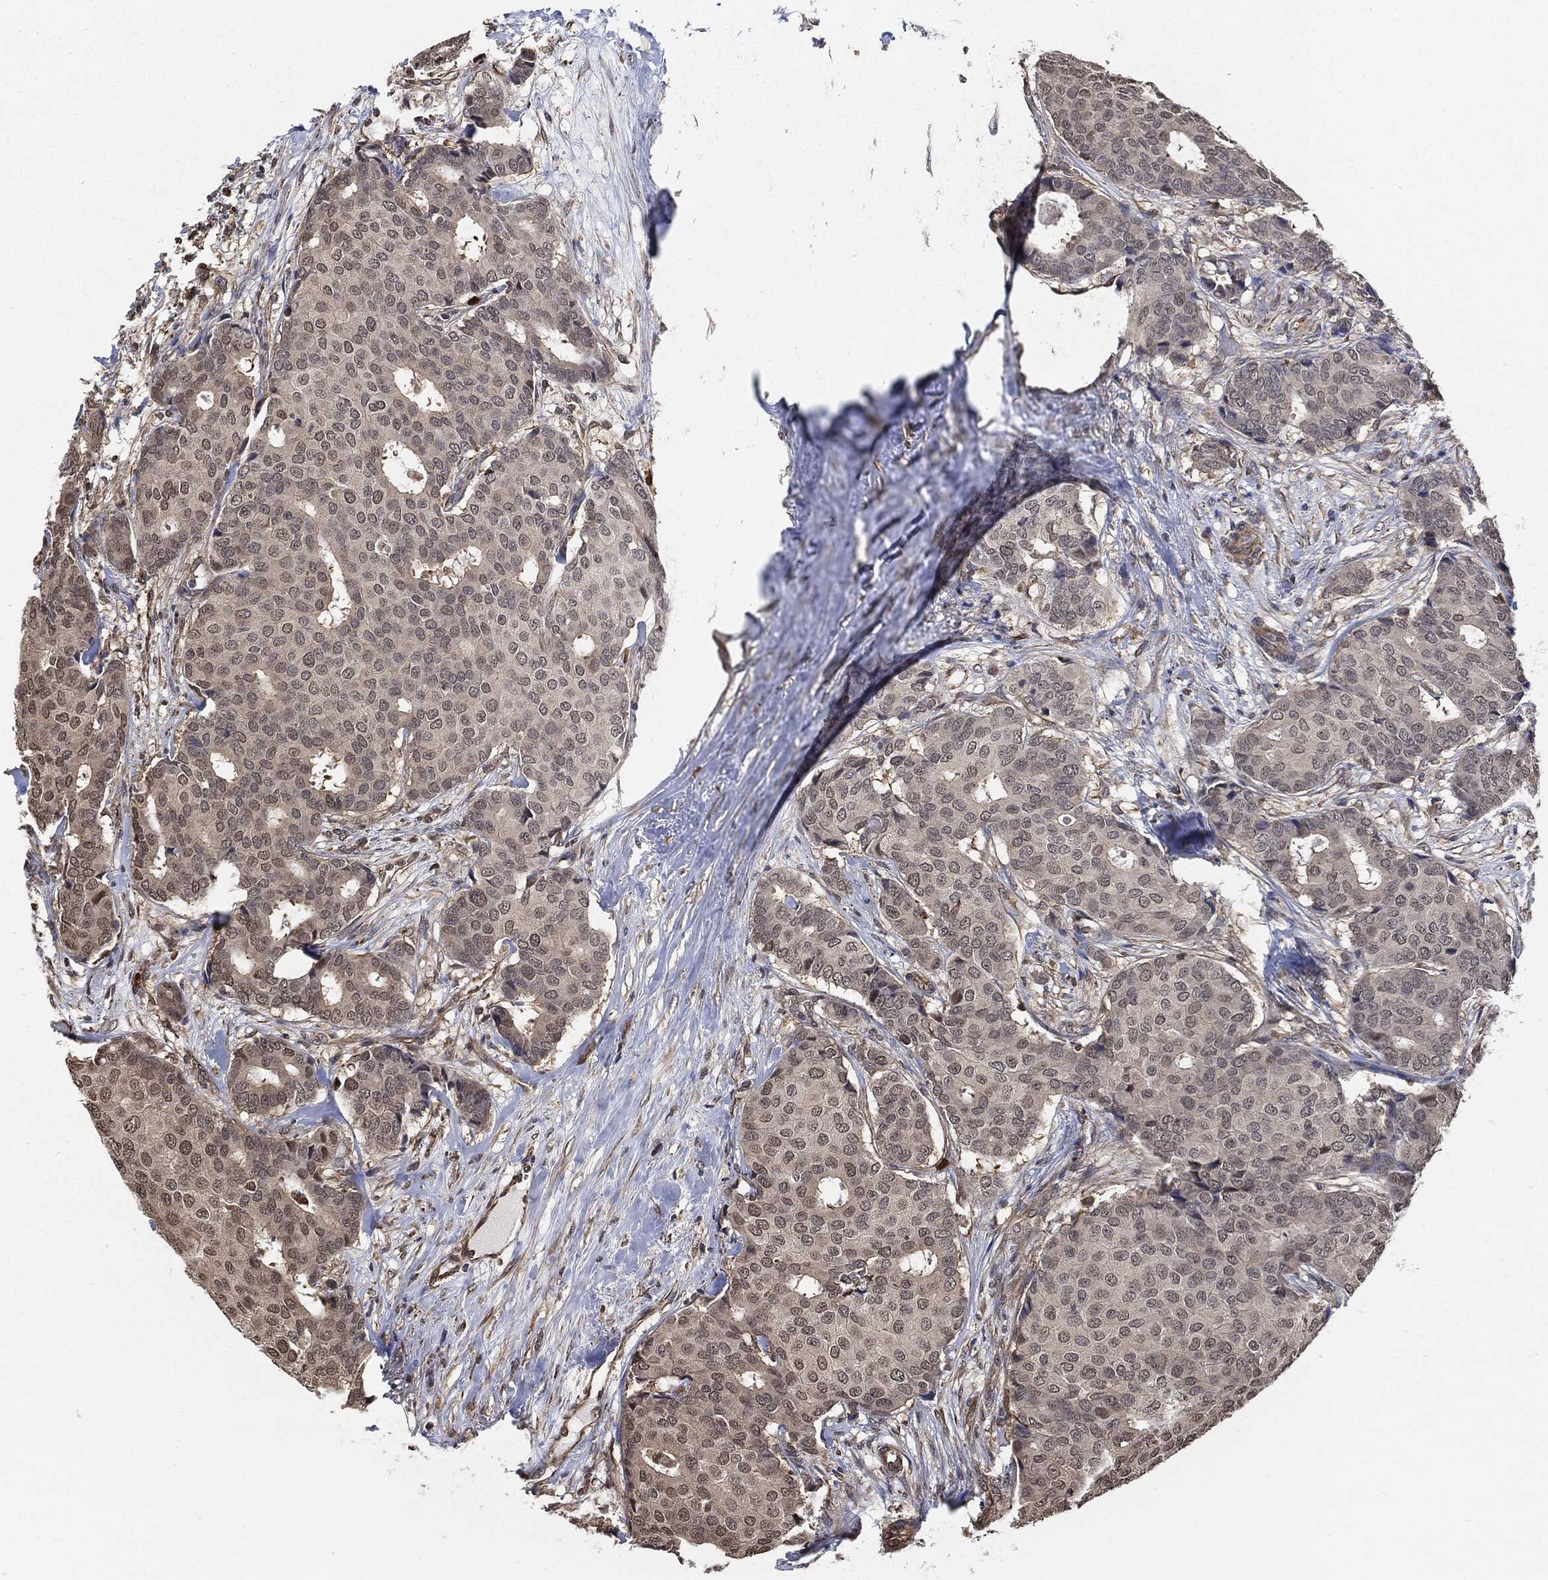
{"staining": {"intensity": "negative", "quantity": "none", "location": "none"}, "tissue": "breast cancer", "cell_type": "Tumor cells", "image_type": "cancer", "snomed": [{"axis": "morphology", "description": "Duct carcinoma"}, {"axis": "topography", "description": "Breast"}], "caption": "IHC of breast cancer (infiltrating ductal carcinoma) exhibits no expression in tumor cells. (DAB (3,3'-diaminobenzidine) immunohistochemistry (IHC) visualized using brightfield microscopy, high magnification).", "gene": "S100A9", "patient": {"sex": "female", "age": 75}}